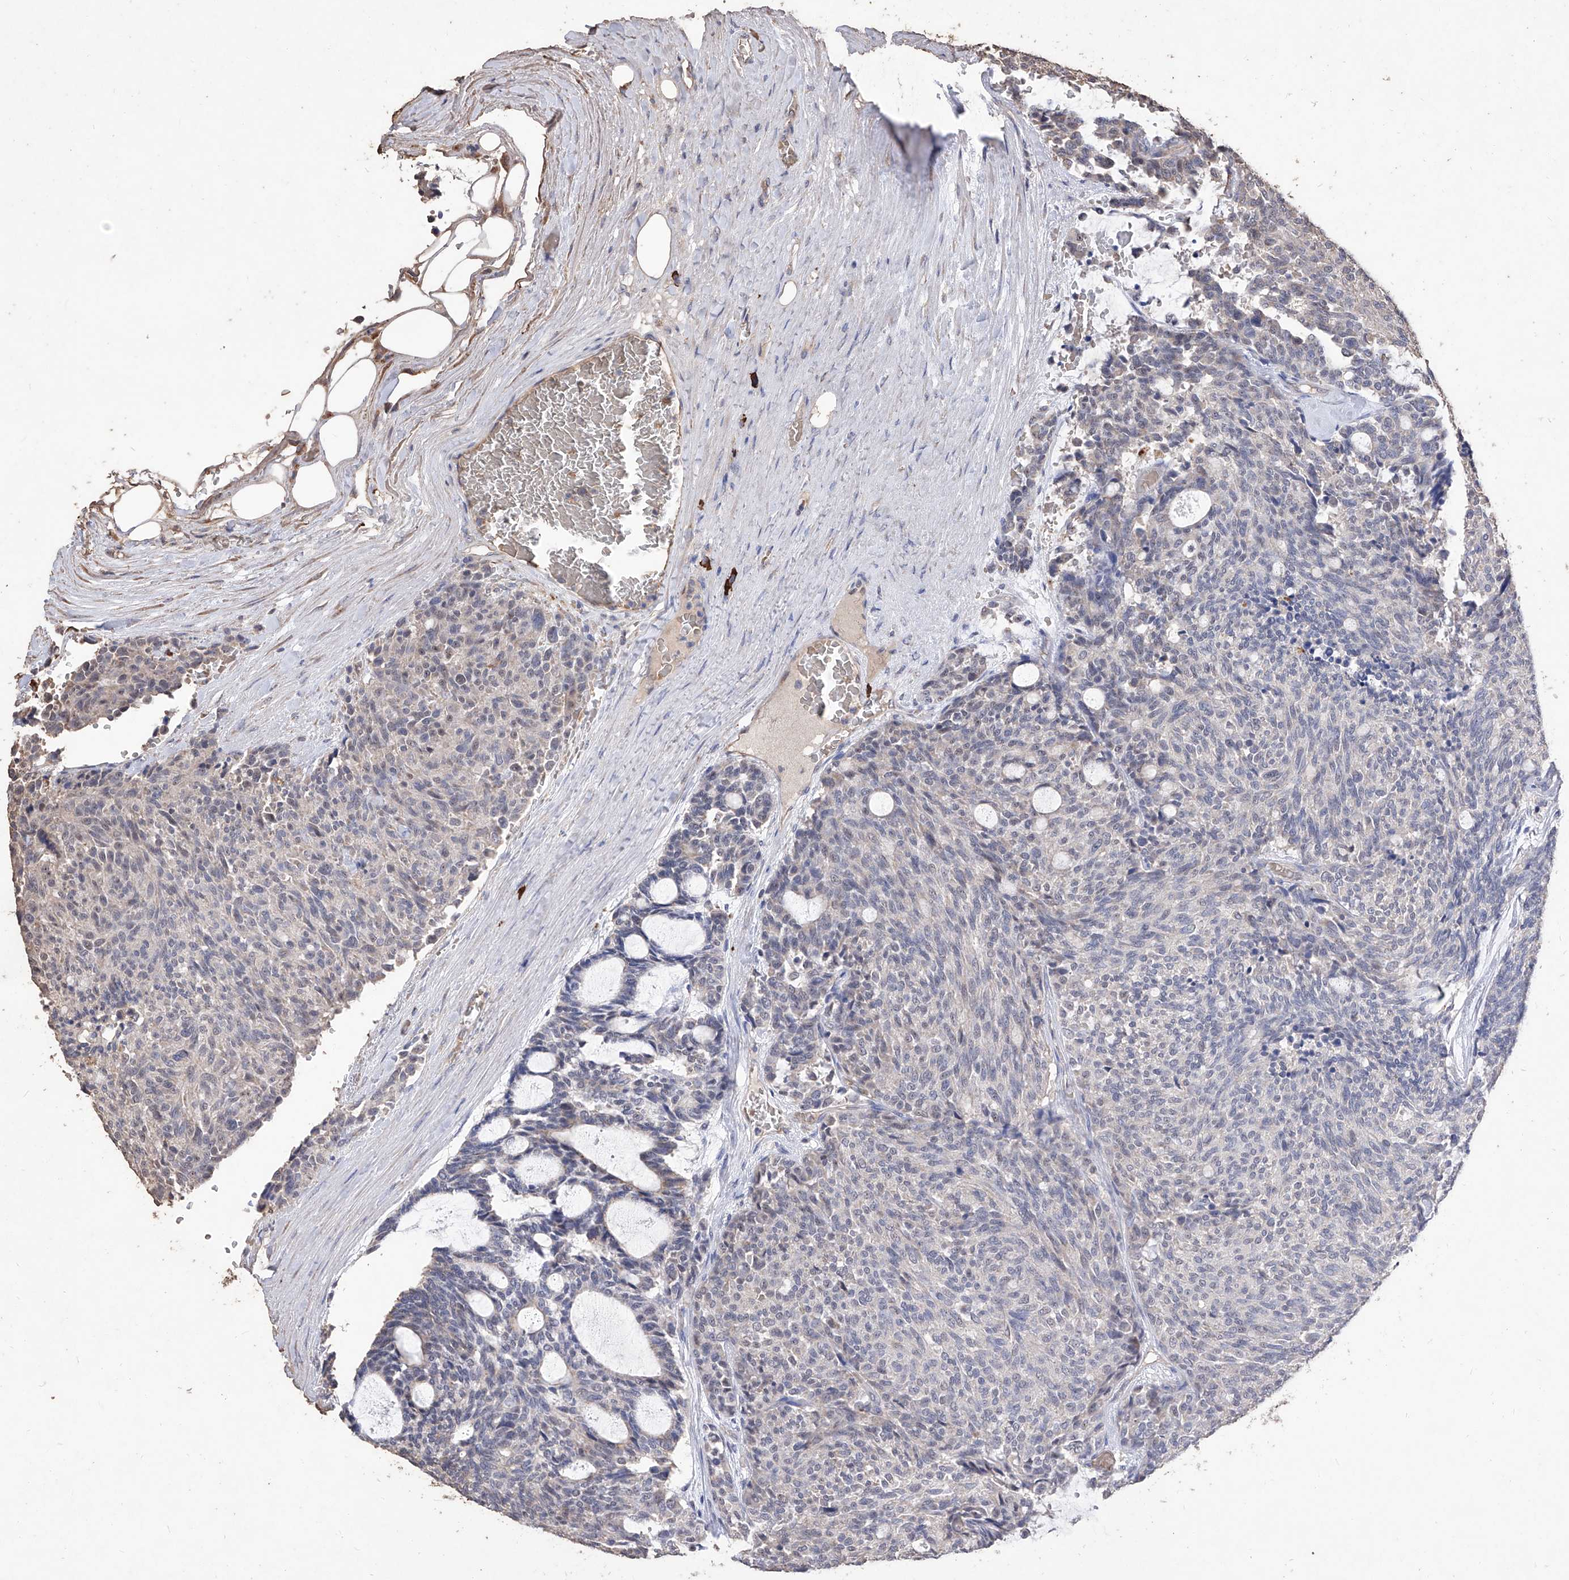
{"staining": {"intensity": "negative", "quantity": "none", "location": "none"}, "tissue": "carcinoid", "cell_type": "Tumor cells", "image_type": "cancer", "snomed": [{"axis": "morphology", "description": "Carcinoid, malignant, NOS"}, {"axis": "topography", "description": "Pancreas"}], "caption": "Immunohistochemistry (IHC) histopathology image of malignant carcinoid stained for a protein (brown), which exhibits no staining in tumor cells.", "gene": "EML1", "patient": {"sex": "female", "age": 54}}